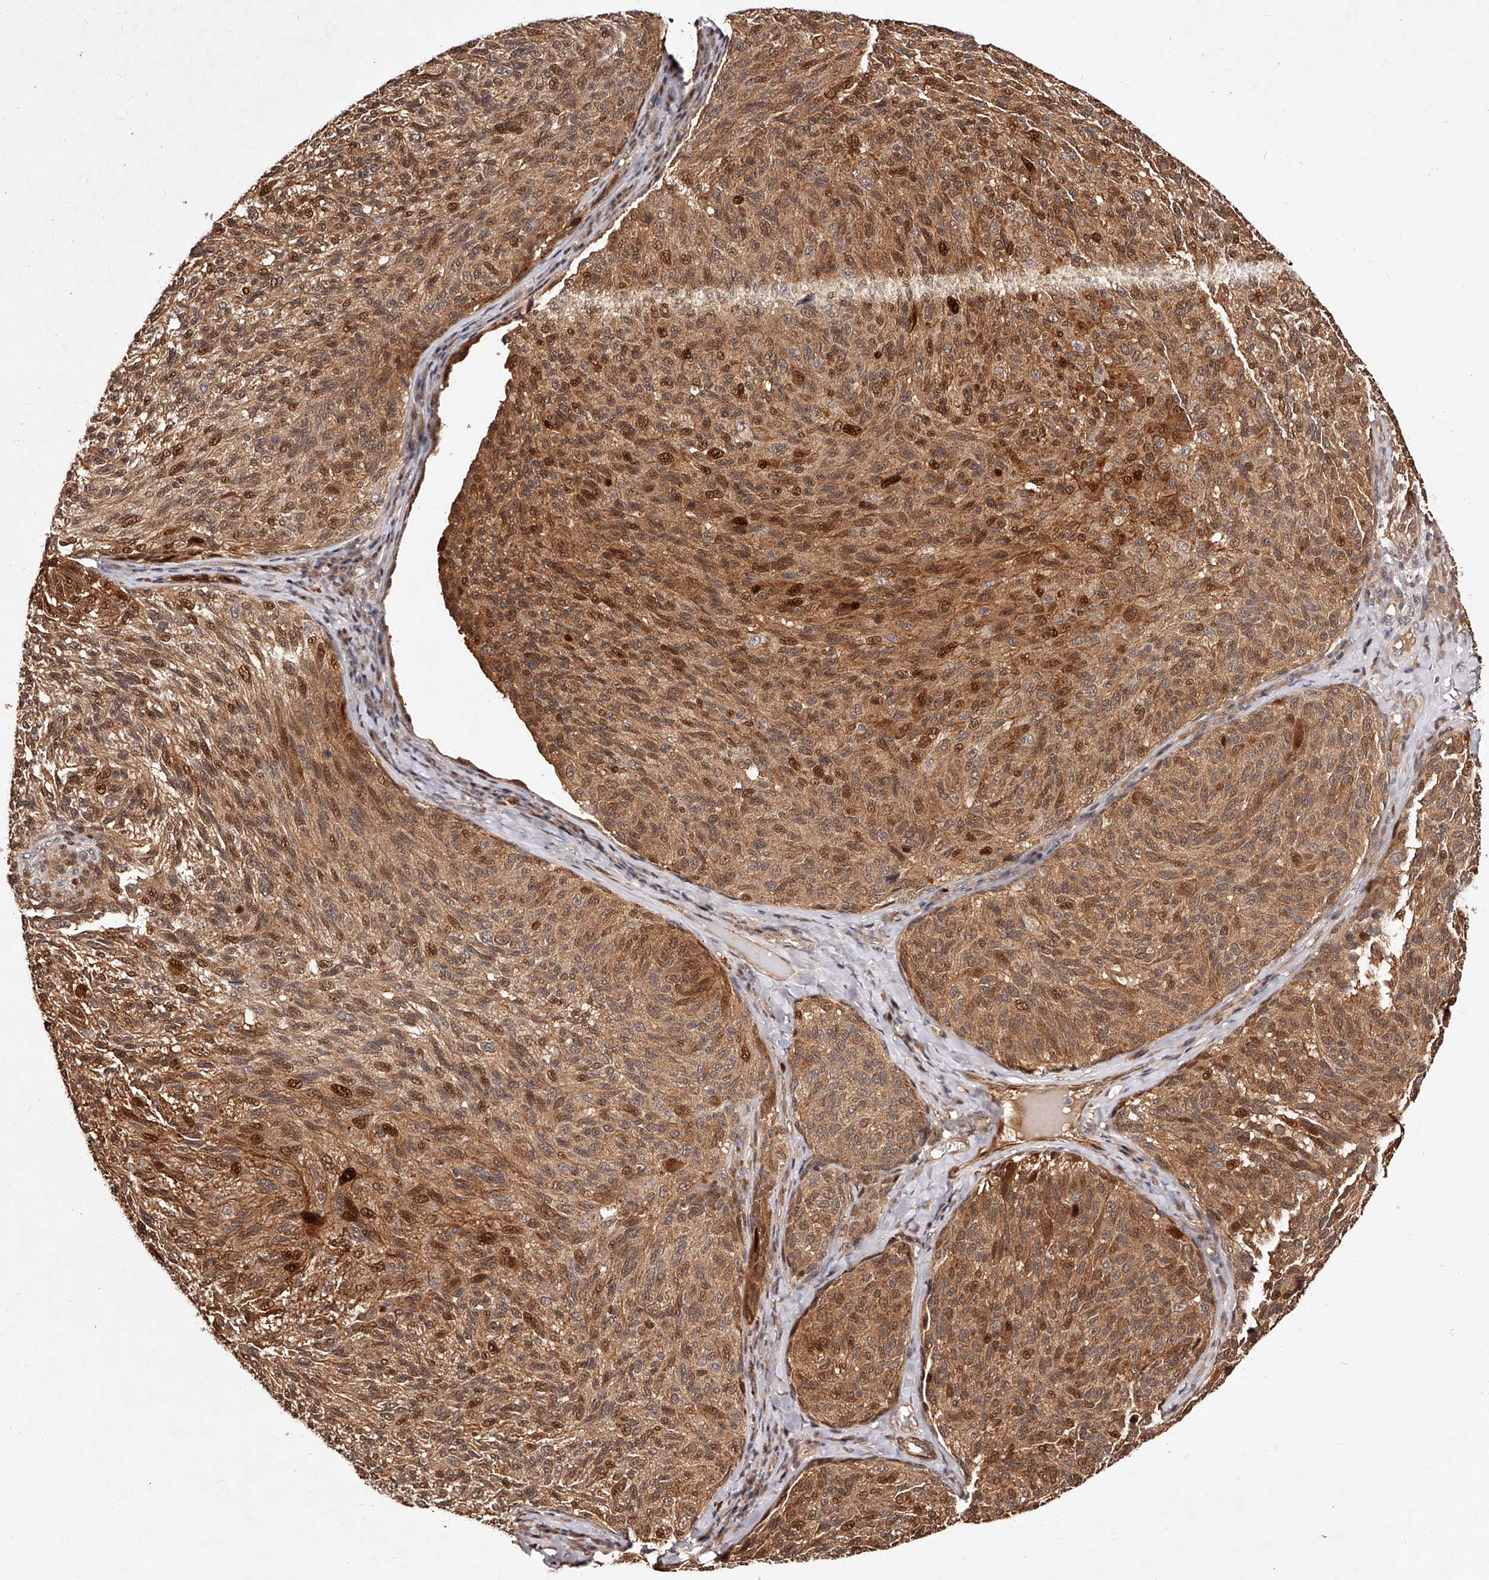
{"staining": {"intensity": "strong", "quantity": ">75%", "location": "cytoplasmic/membranous,nuclear"}, "tissue": "melanoma", "cell_type": "Tumor cells", "image_type": "cancer", "snomed": [{"axis": "morphology", "description": "Malignant melanoma, NOS"}, {"axis": "topography", "description": "Skin"}], "caption": "Protein analysis of melanoma tissue exhibits strong cytoplasmic/membranous and nuclear staining in about >75% of tumor cells.", "gene": "CUL7", "patient": {"sex": "female", "age": 73}}